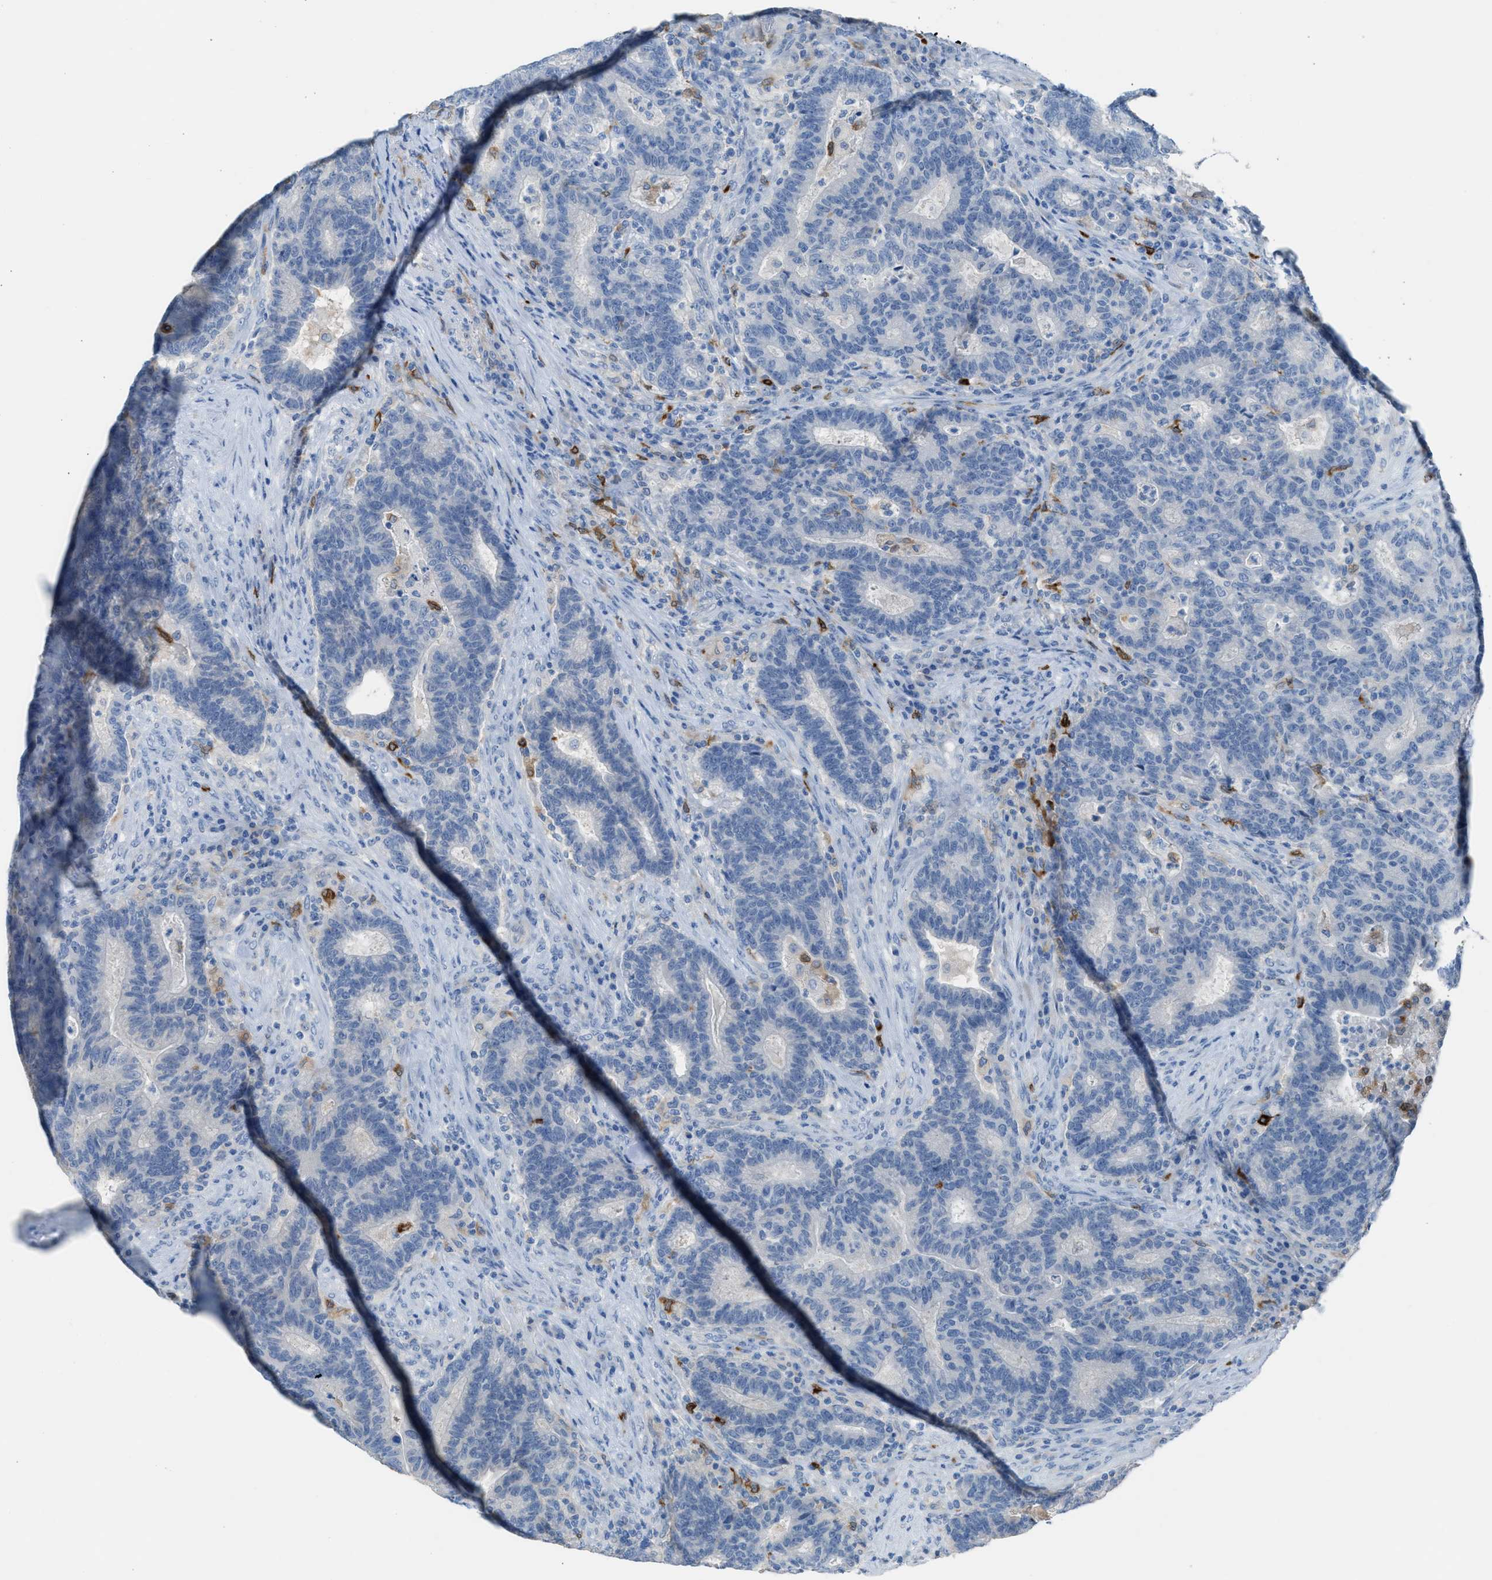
{"staining": {"intensity": "negative", "quantity": "none", "location": "none"}, "tissue": "colorectal cancer", "cell_type": "Tumor cells", "image_type": "cancer", "snomed": [{"axis": "morphology", "description": "Adenocarcinoma, NOS"}, {"axis": "topography", "description": "Colon"}], "caption": "This is a image of IHC staining of colorectal adenocarcinoma, which shows no positivity in tumor cells.", "gene": "CLEC10A", "patient": {"sex": "female", "age": 75}}